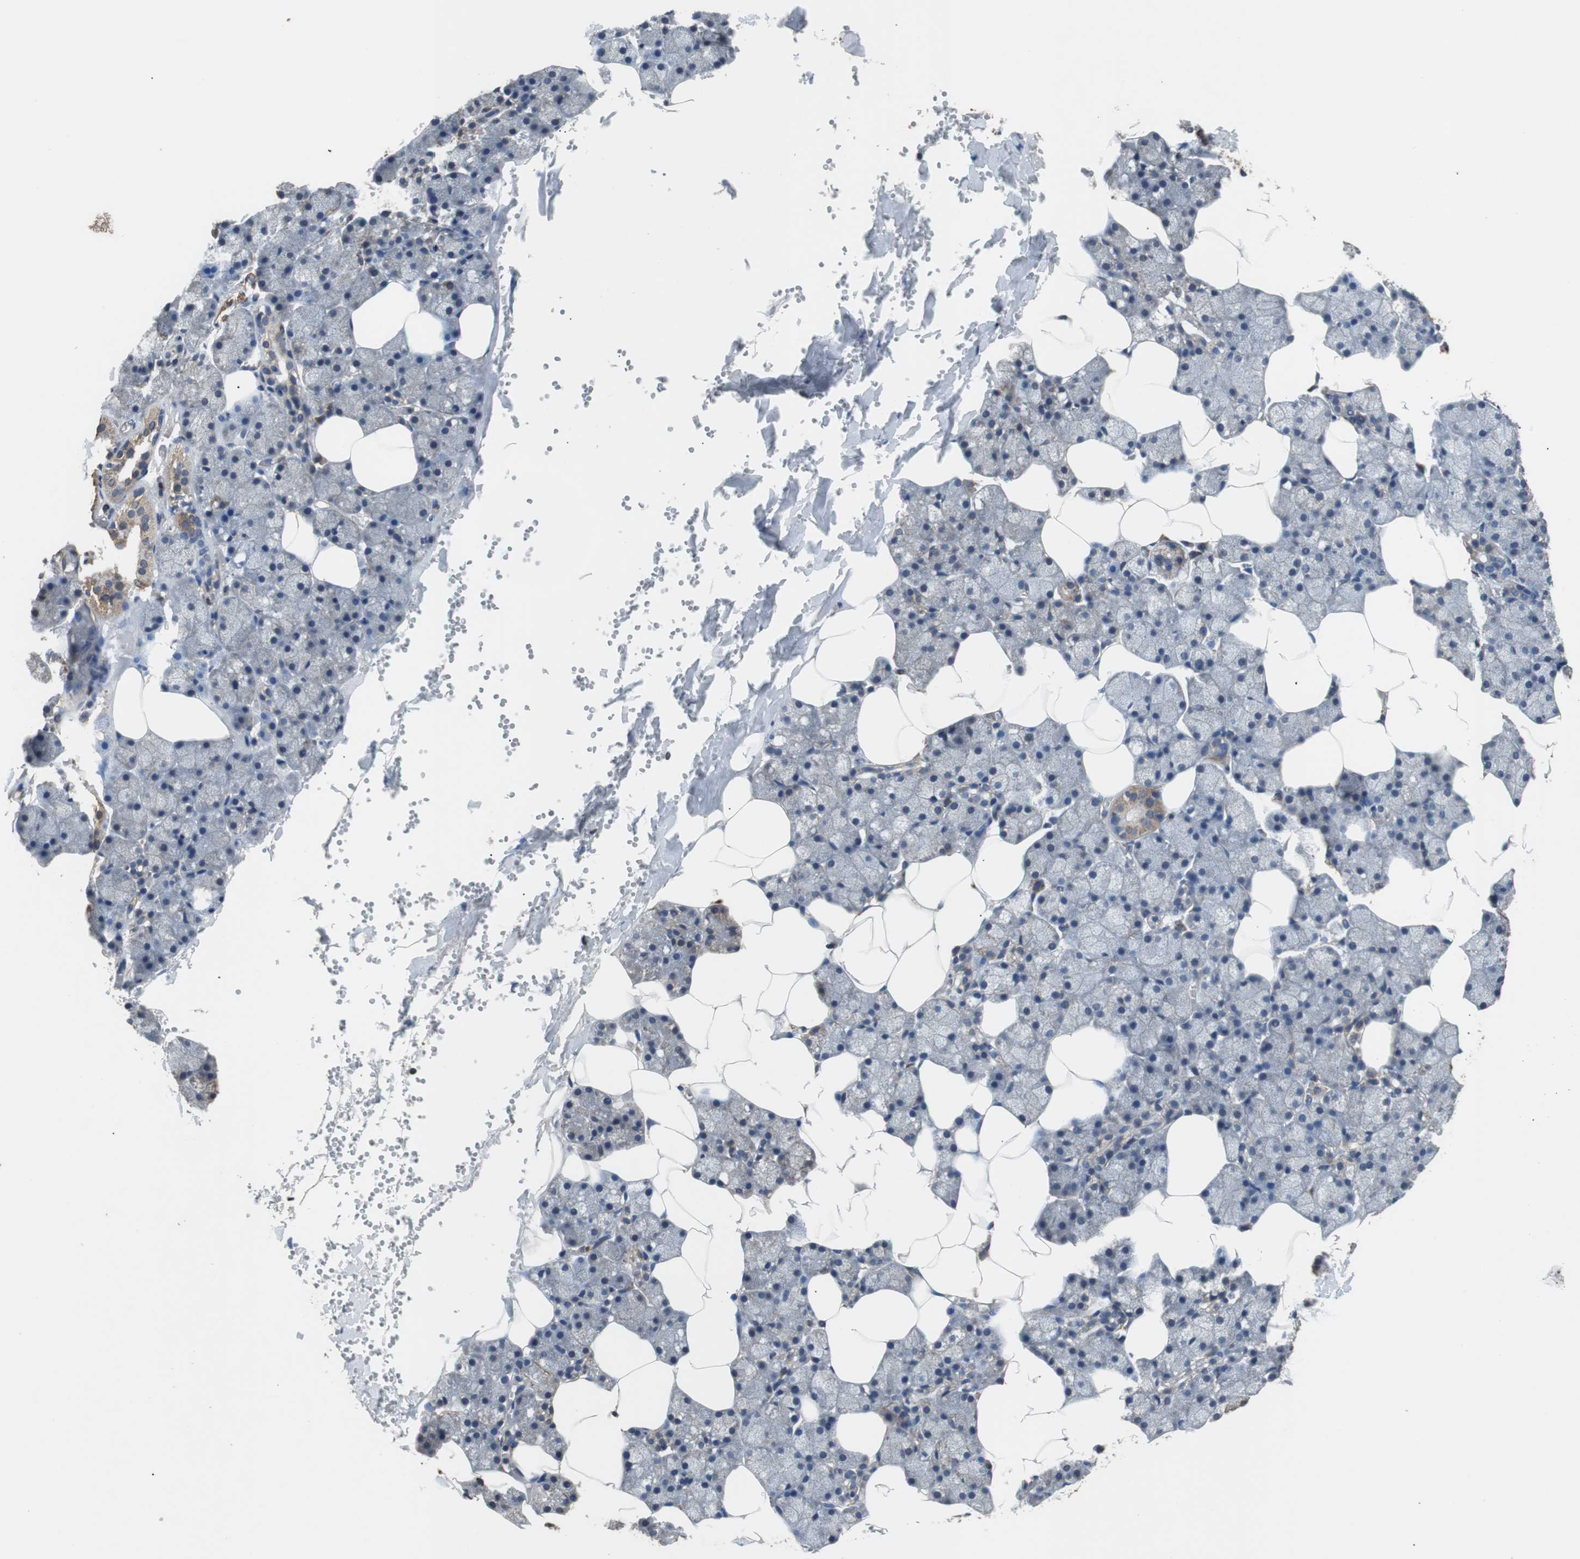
{"staining": {"intensity": "moderate", "quantity": "25%-75%", "location": "cytoplasmic/membranous"}, "tissue": "salivary gland", "cell_type": "Glandular cells", "image_type": "normal", "snomed": [{"axis": "morphology", "description": "Normal tissue, NOS"}, {"axis": "topography", "description": "Salivary gland"}], "caption": "The photomicrograph exhibits staining of benign salivary gland, revealing moderate cytoplasmic/membranous protein positivity (brown color) within glandular cells.", "gene": "PITRM1", "patient": {"sex": "male", "age": 62}}